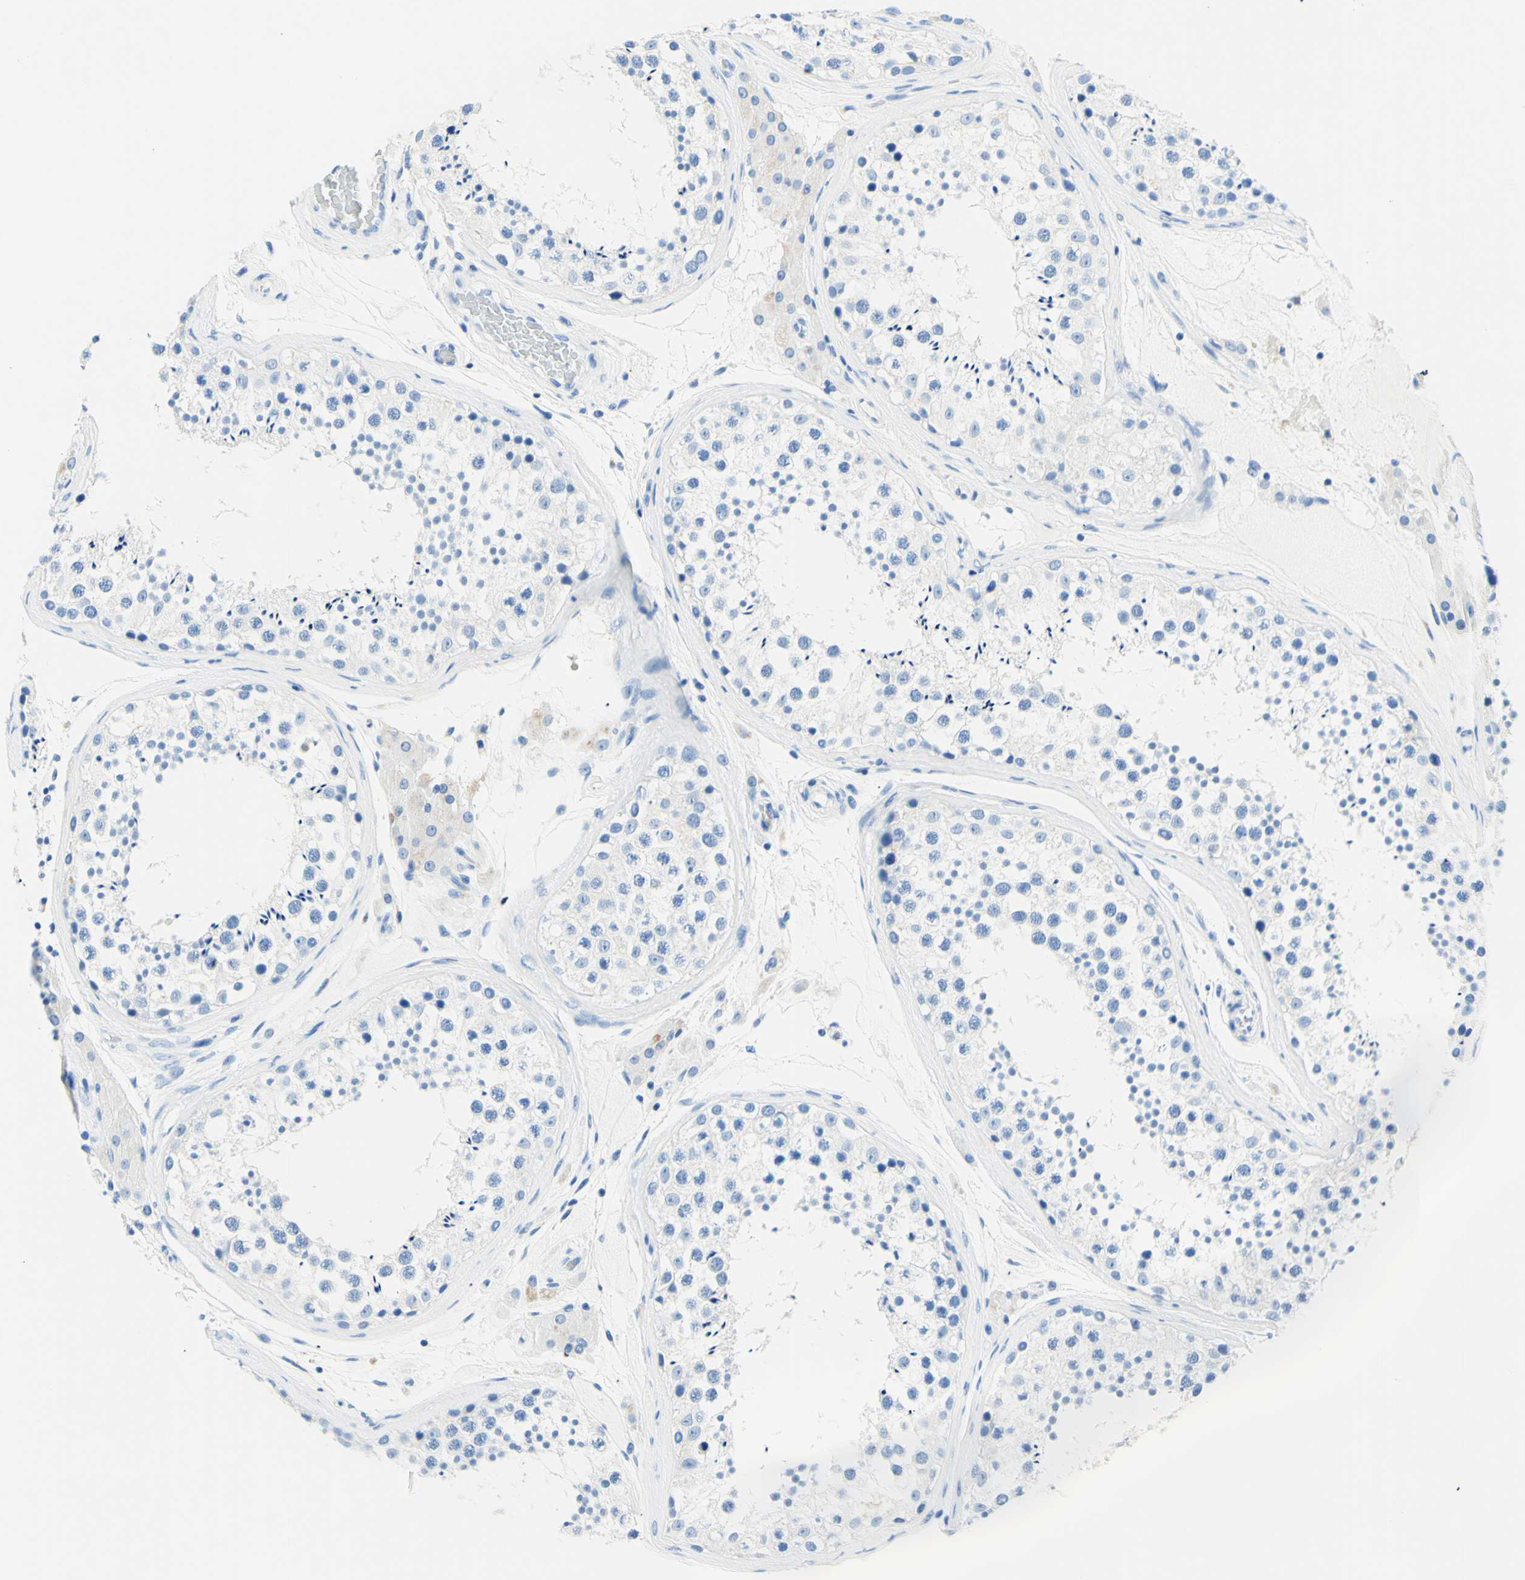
{"staining": {"intensity": "negative", "quantity": "none", "location": "none"}, "tissue": "testis", "cell_type": "Cells in seminiferous ducts", "image_type": "normal", "snomed": [{"axis": "morphology", "description": "Normal tissue, NOS"}, {"axis": "topography", "description": "Testis"}], "caption": "The IHC histopathology image has no significant staining in cells in seminiferous ducts of testis.", "gene": "MYH2", "patient": {"sex": "male", "age": 46}}